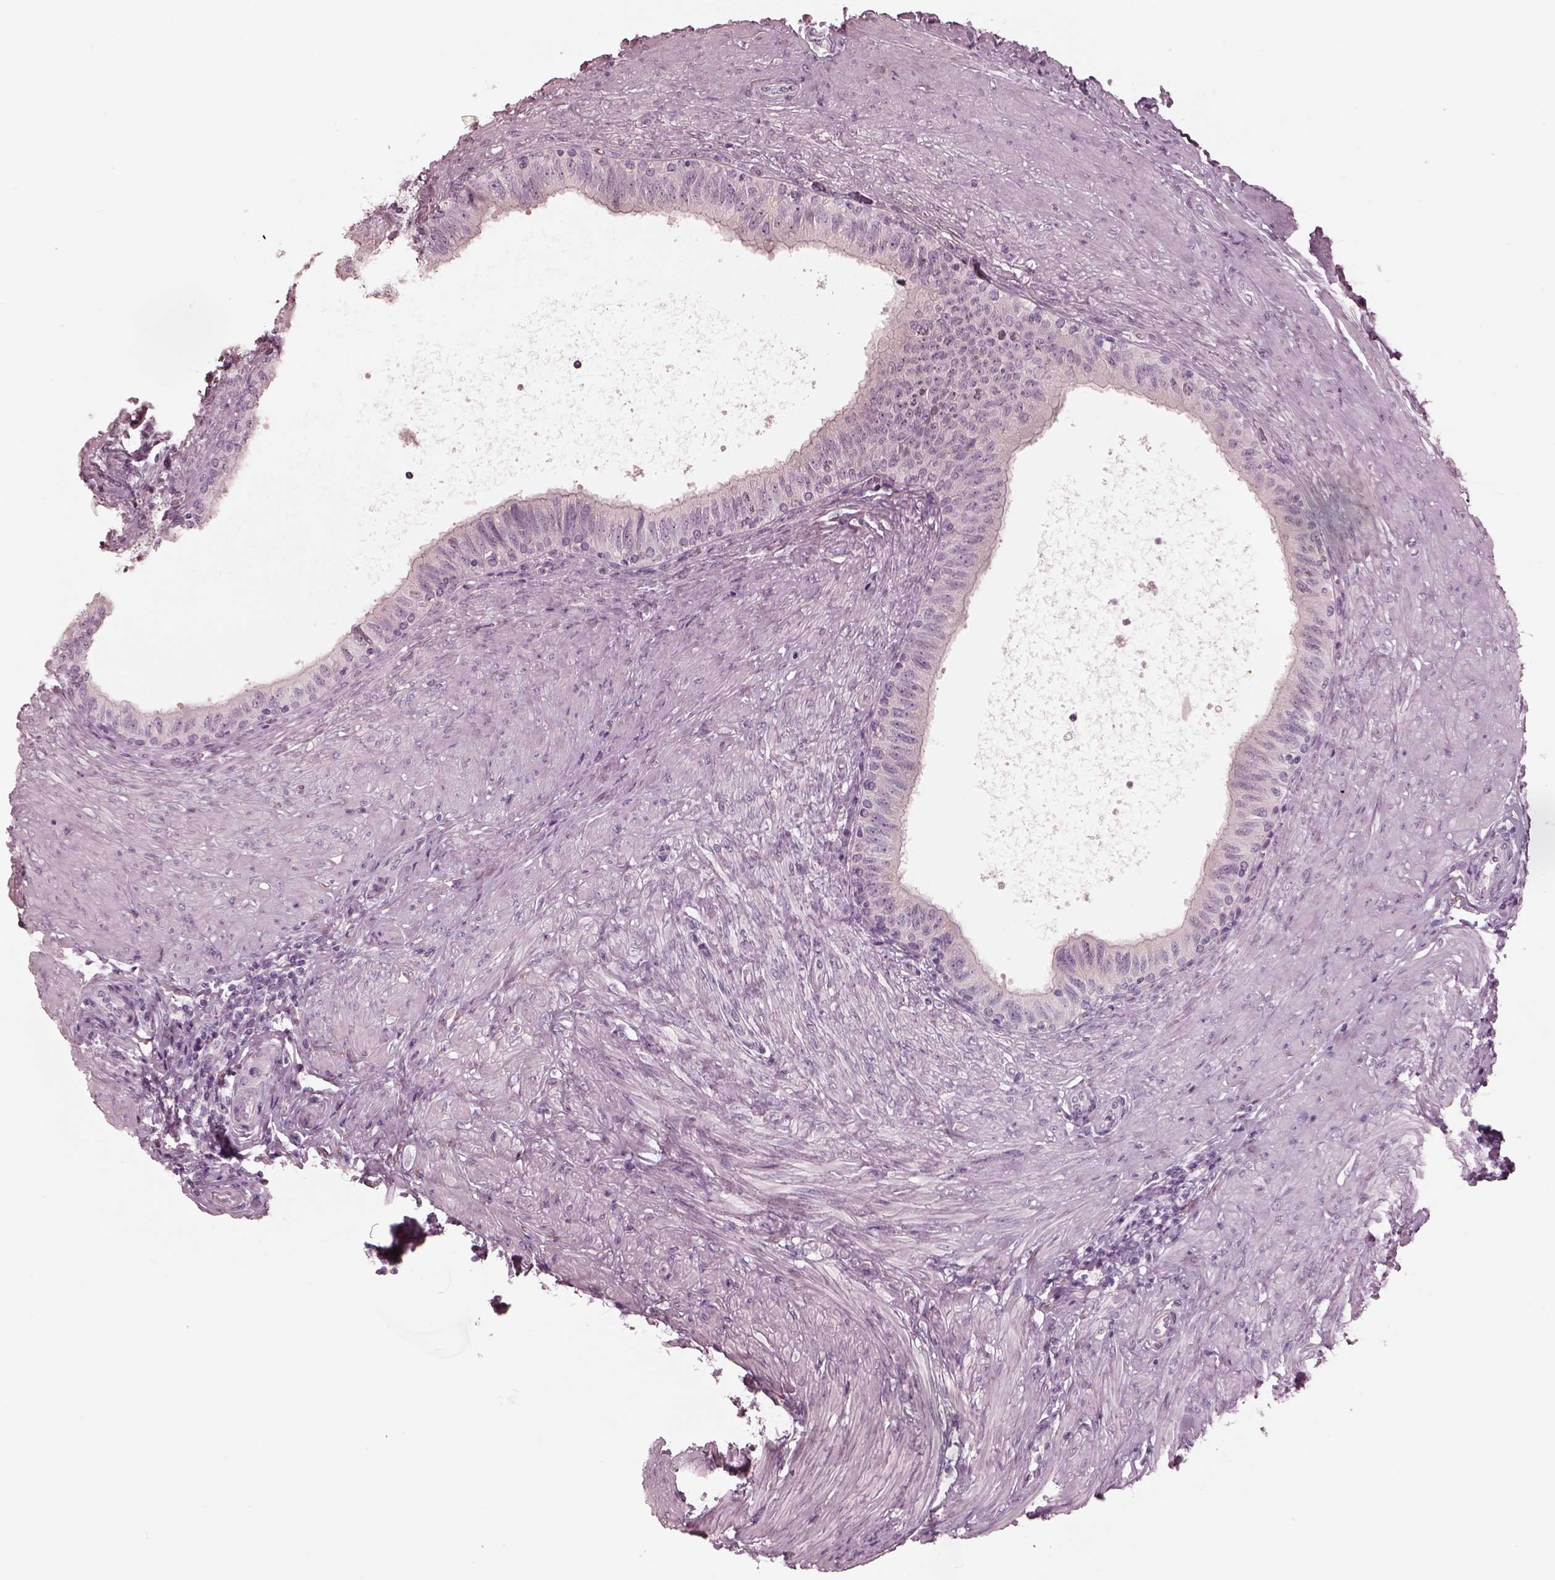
{"staining": {"intensity": "negative", "quantity": "none", "location": "none"}, "tissue": "epididymis", "cell_type": "Glandular cells", "image_type": "normal", "snomed": [{"axis": "morphology", "description": "Normal tissue, NOS"}, {"axis": "morphology", "description": "Seminoma, NOS"}, {"axis": "topography", "description": "Testis"}, {"axis": "topography", "description": "Epididymis"}], "caption": "IHC of benign human epididymis reveals no staining in glandular cells.", "gene": "CADM2", "patient": {"sex": "male", "age": 61}}